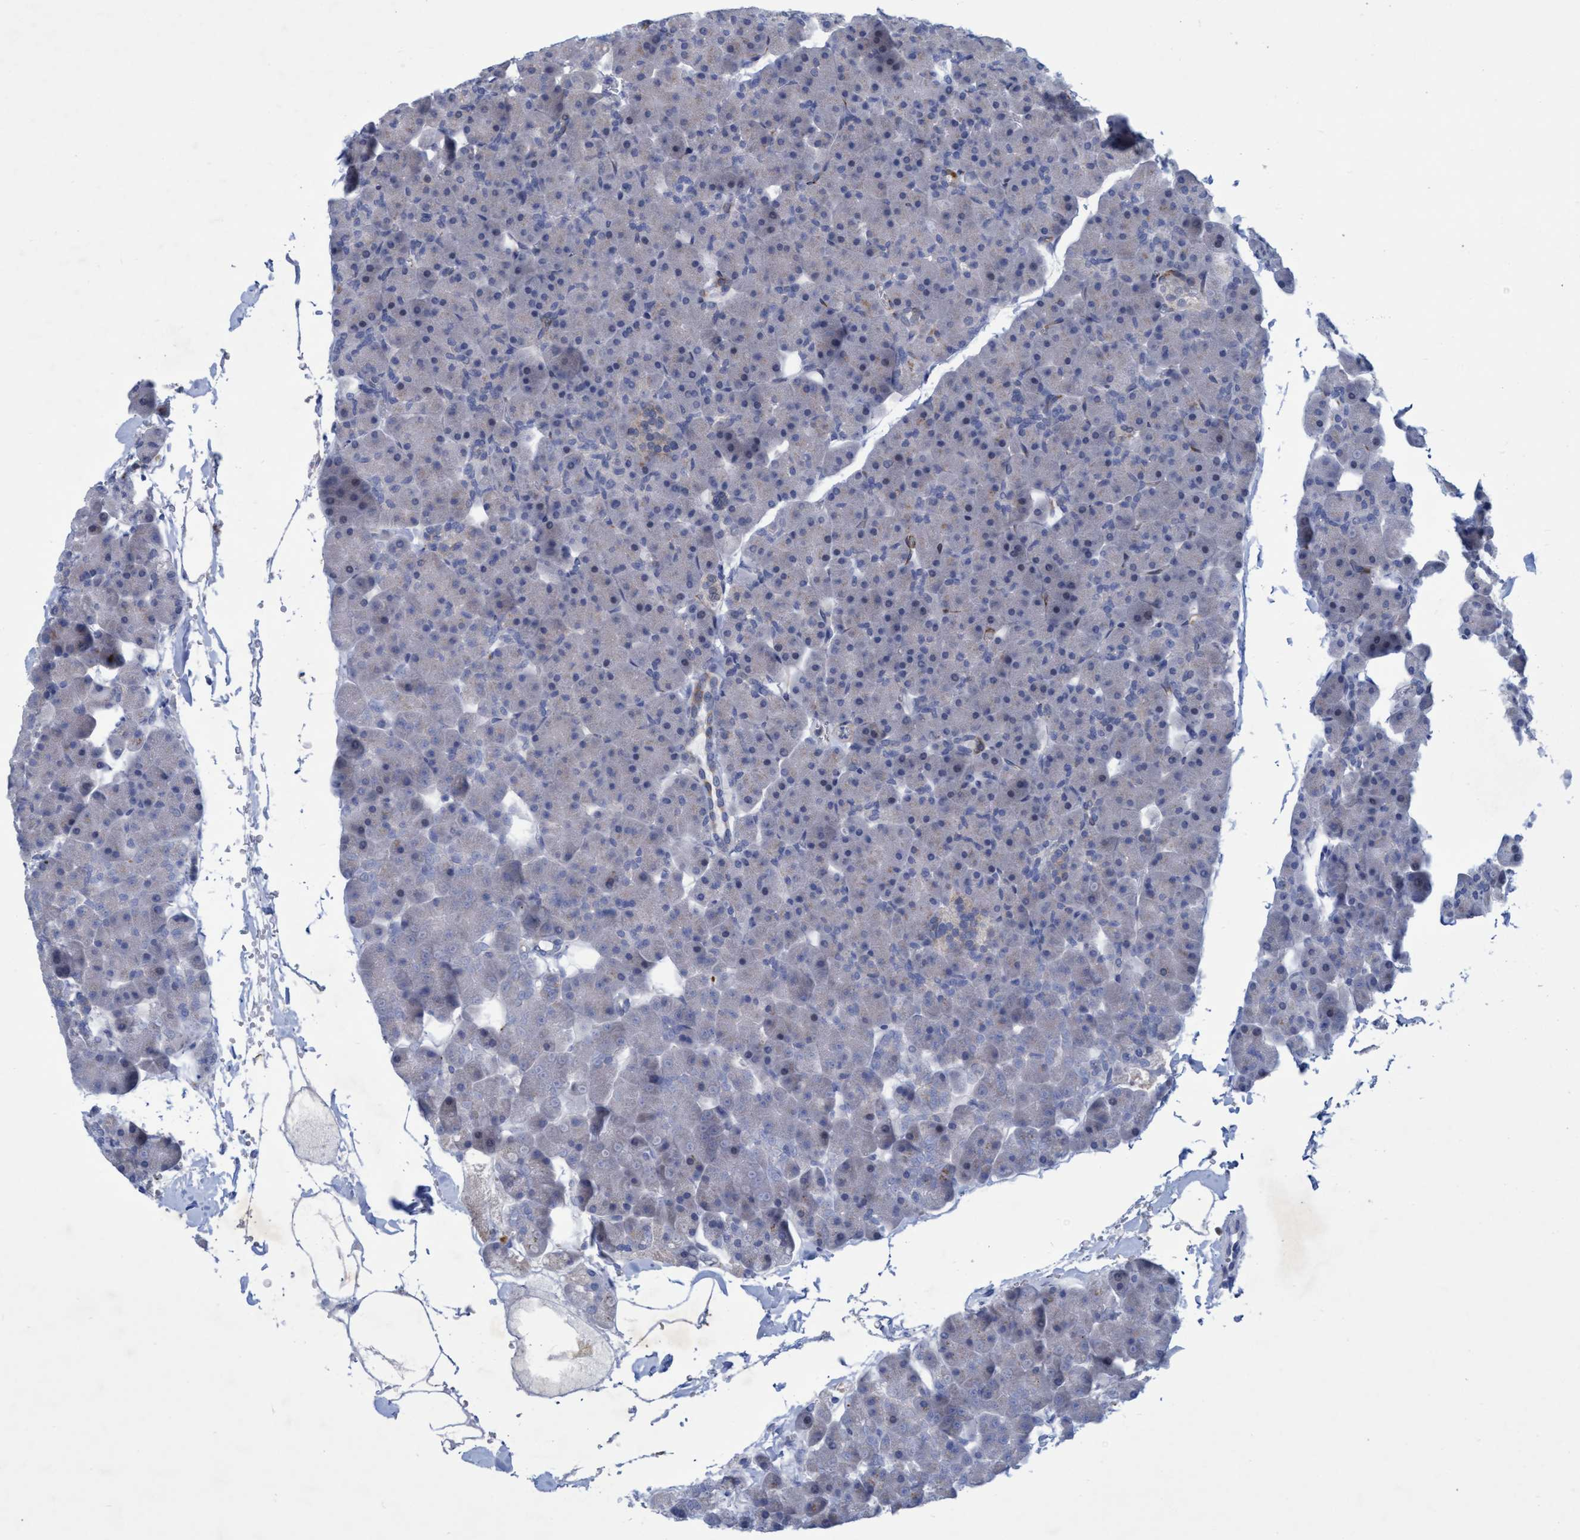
{"staining": {"intensity": "negative", "quantity": "none", "location": "none"}, "tissue": "pancreas", "cell_type": "Exocrine glandular cells", "image_type": "normal", "snomed": [{"axis": "morphology", "description": "Normal tissue, NOS"}, {"axis": "topography", "description": "Pancreas"}], "caption": "There is no significant positivity in exocrine glandular cells of pancreas. The staining is performed using DAB brown chromogen with nuclei counter-stained in using hematoxylin.", "gene": "SLC43A2", "patient": {"sex": "male", "age": 35}}